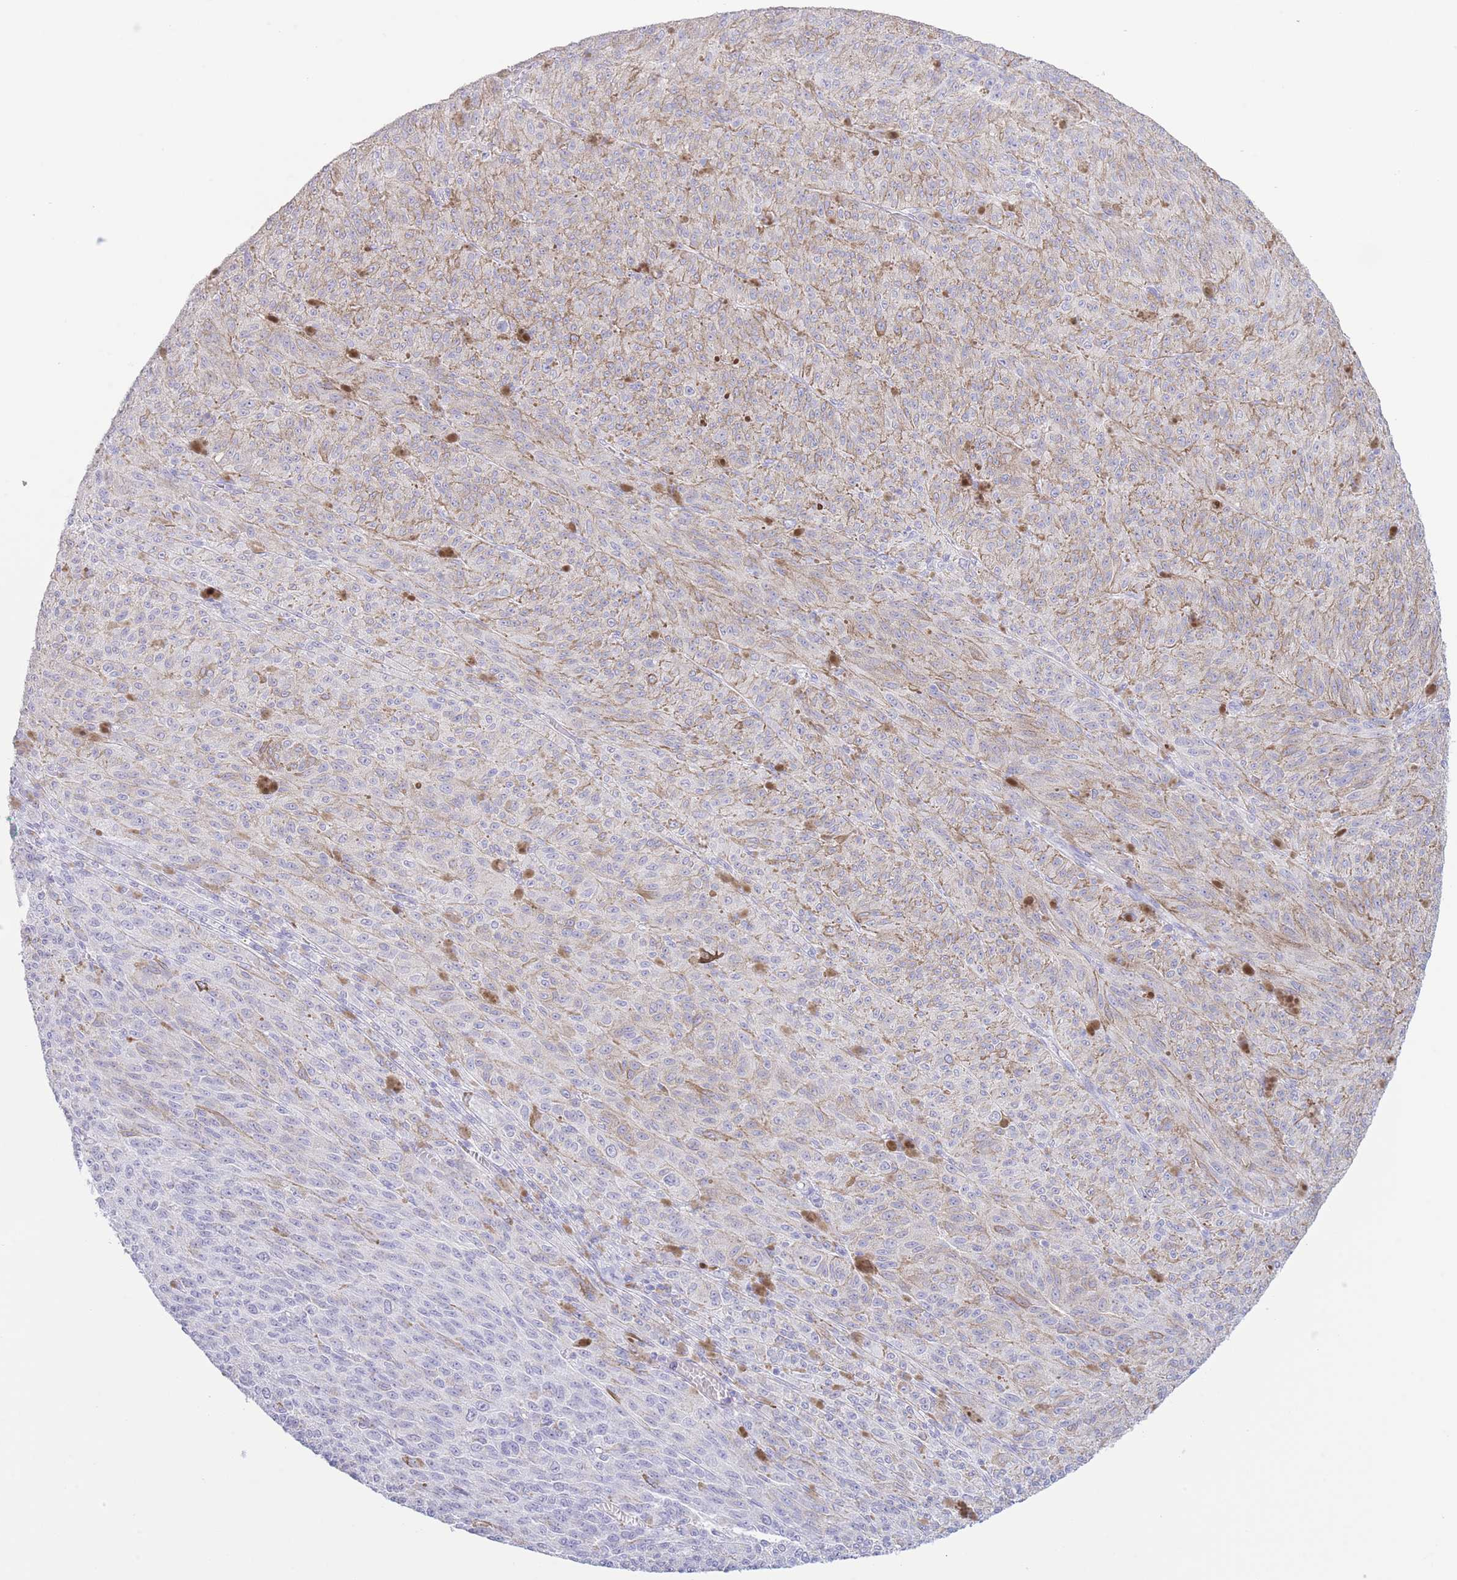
{"staining": {"intensity": "negative", "quantity": "none", "location": "none"}, "tissue": "melanoma", "cell_type": "Tumor cells", "image_type": "cancer", "snomed": [{"axis": "morphology", "description": "Malignant melanoma, NOS"}, {"axis": "topography", "description": "Skin"}], "caption": "Immunohistochemical staining of human malignant melanoma shows no significant positivity in tumor cells.", "gene": "PKLR", "patient": {"sex": "female", "age": 52}}